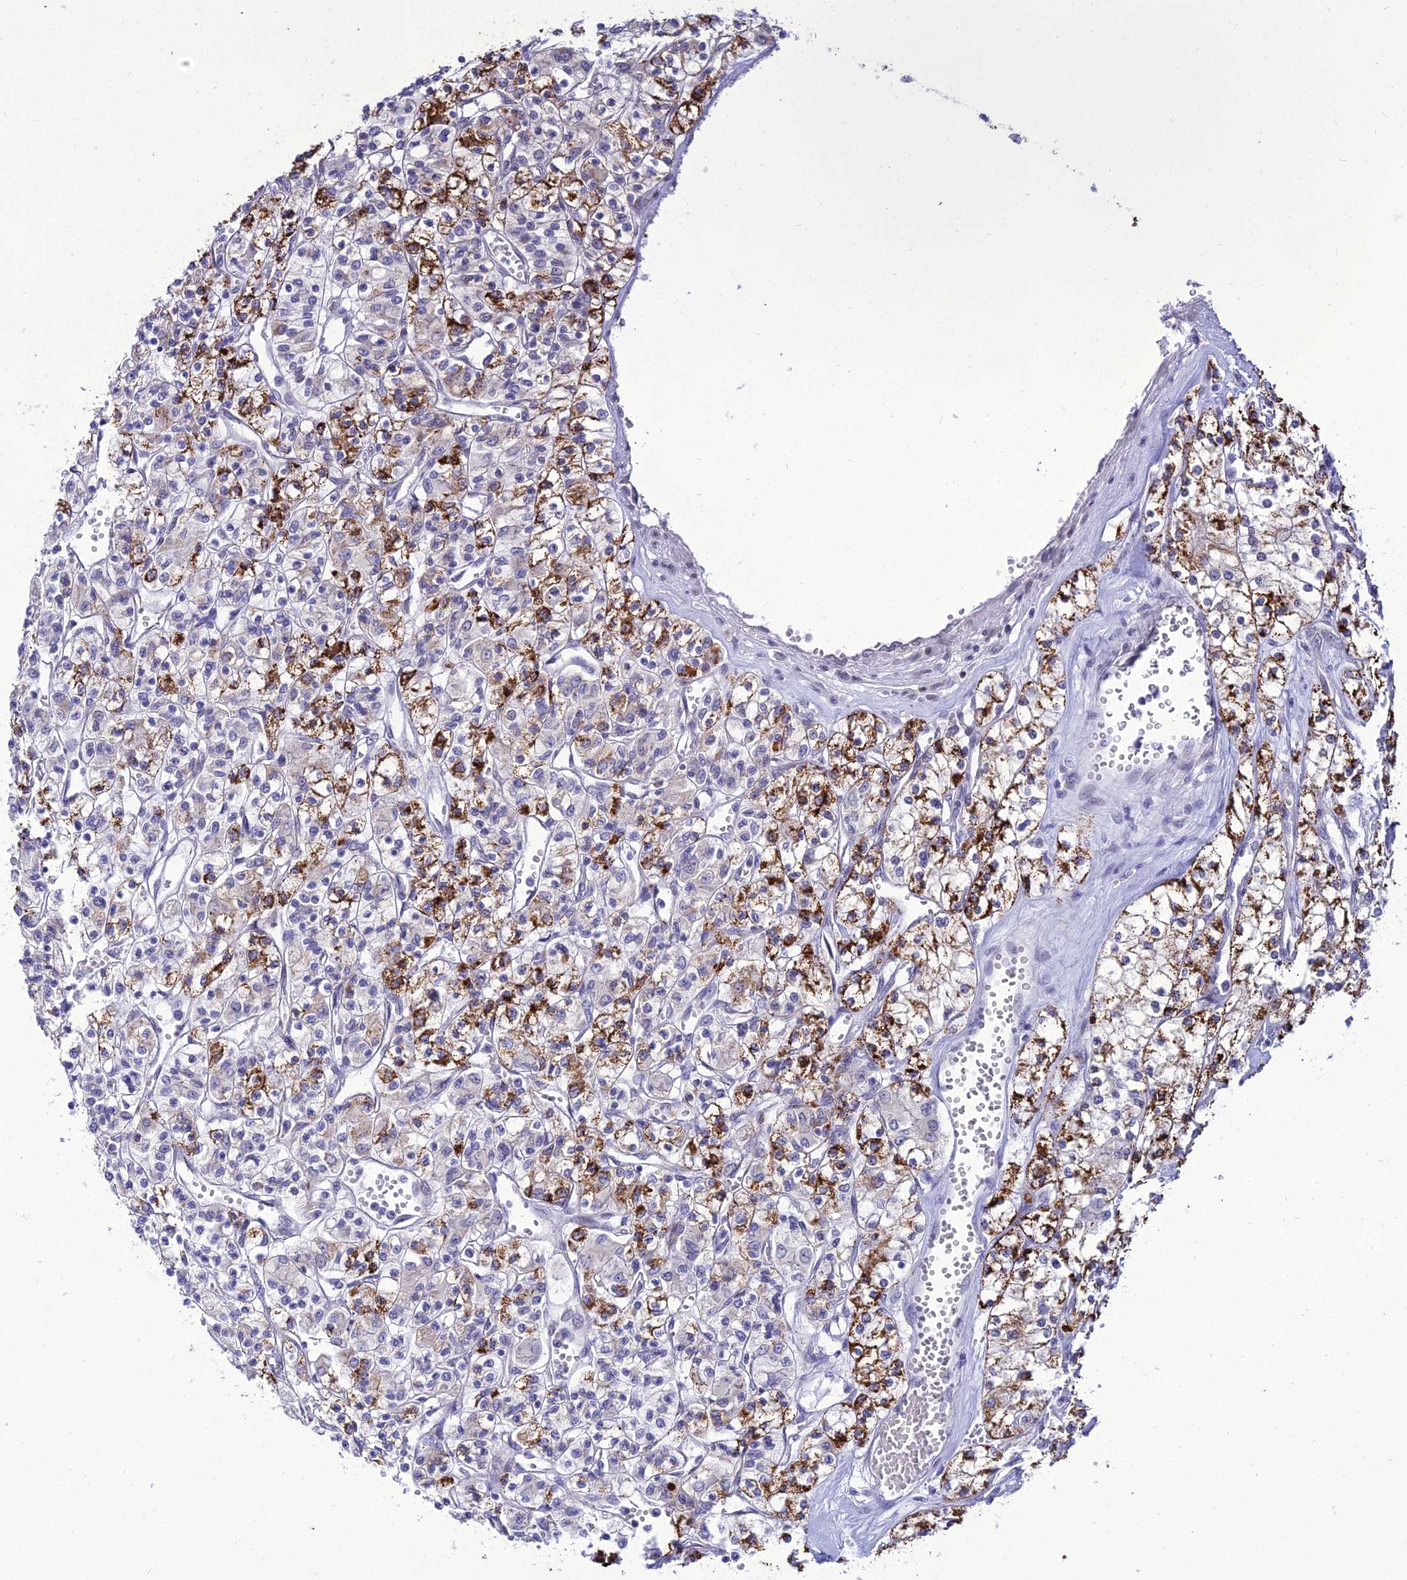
{"staining": {"intensity": "strong", "quantity": "25%-75%", "location": "cytoplasmic/membranous"}, "tissue": "renal cancer", "cell_type": "Tumor cells", "image_type": "cancer", "snomed": [{"axis": "morphology", "description": "Adenocarcinoma, NOS"}, {"axis": "topography", "description": "Kidney"}], "caption": "Protein staining by immunohistochemistry (IHC) displays strong cytoplasmic/membranous staining in approximately 25%-75% of tumor cells in renal cancer (adenocarcinoma). The protein is shown in brown color, while the nuclei are stained blue.", "gene": "C6orf163", "patient": {"sex": "female", "age": 59}}